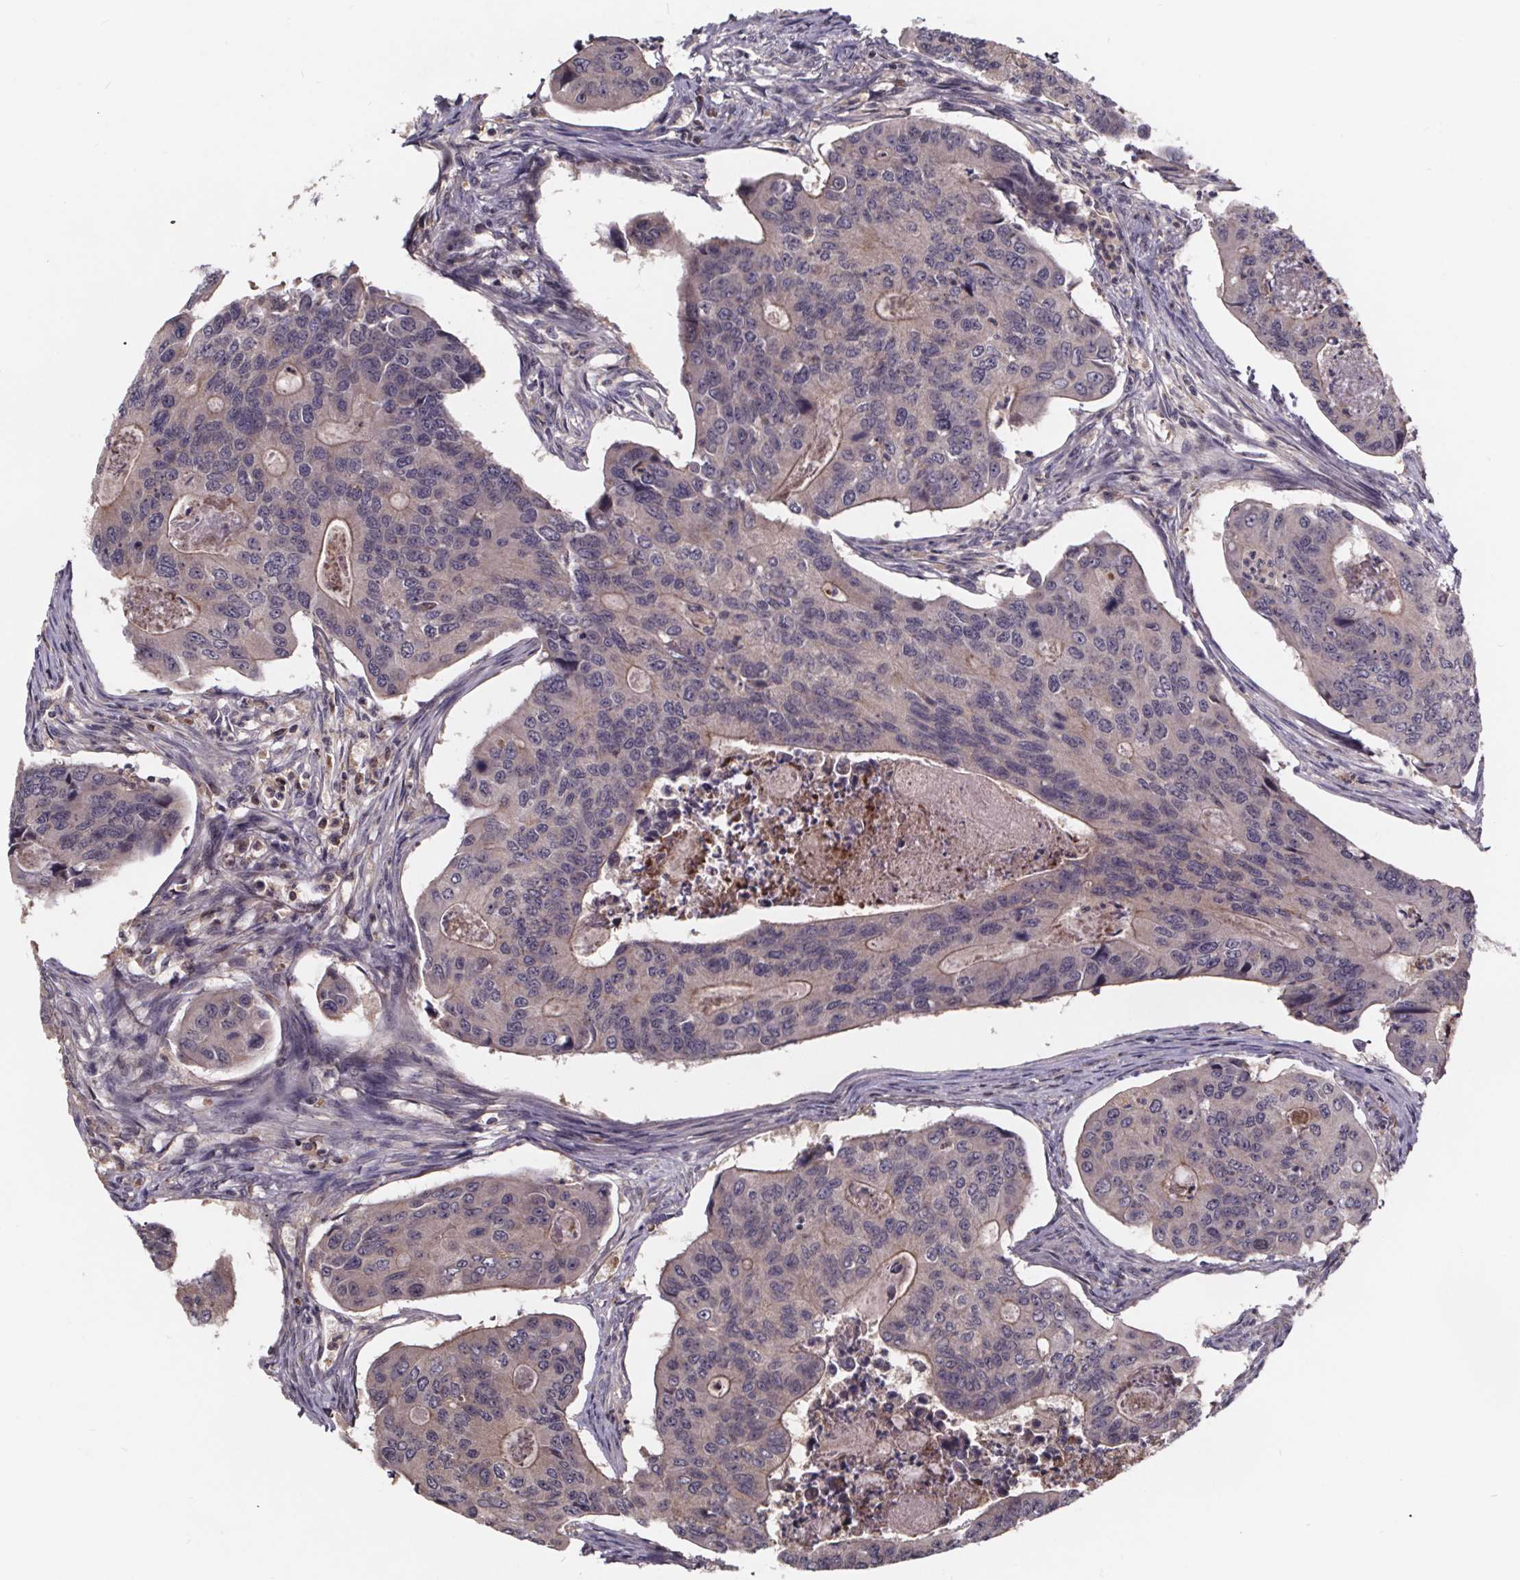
{"staining": {"intensity": "weak", "quantity": "<25%", "location": "cytoplasmic/membranous"}, "tissue": "colorectal cancer", "cell_type": "Tumor cells", "image_type": "cancer", "snomed": [{"axis": "morphology", "description": "Adenocarcinoma, NOS"}, {"axis": "topography", "description": "Colon"}], "caption": "Human colorectal cancer stained for a protein using immunohistochemistry (IHC) exhibits no expression in tumor cells.", "gene": "SMIM1", "patient": {"sex": "female", "age": 67}}